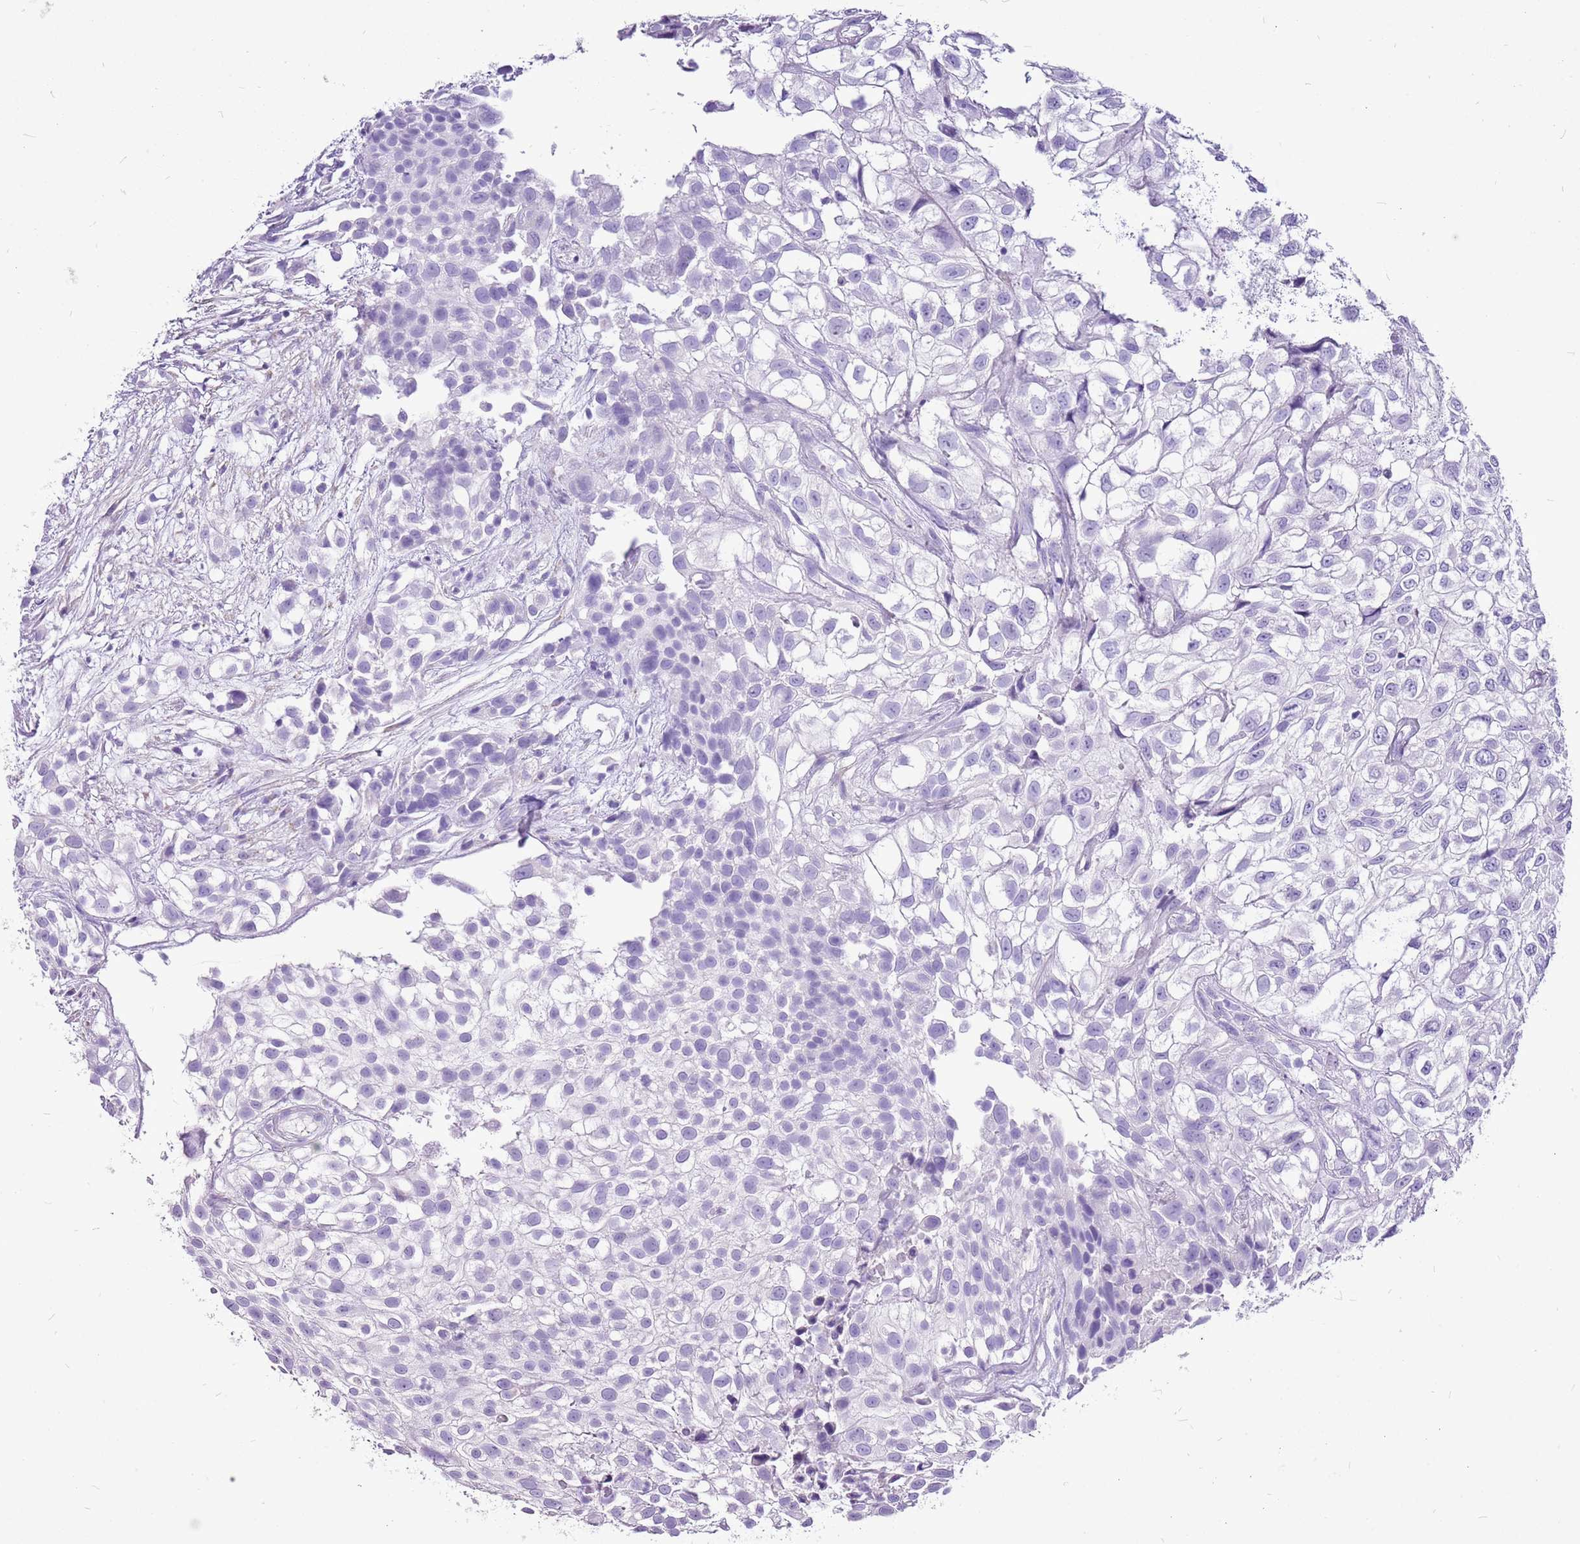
{"staining": {"intensity": "negative", "quantity": "none", "location": "none"}, "tissue": "urothelial cancer", "cell_type": "Tumor cells", "image_type": "cancer", "snomed": [{"axis": "morphology", "description": "Urothelial carcinoma, High grade"}, {"axis": "topography", "description": "Urinary bladder"}], "caption": "Immunohistochemistry (IHC) histopathology image of neoplastic tissue: human urothelial cancer stained with DAB (3,3'-diaminobenzidine) reveals no significant protein staining in tumor cells.", "gene": "ACSS3", "patient": {"sex": "male", "age": 56}}